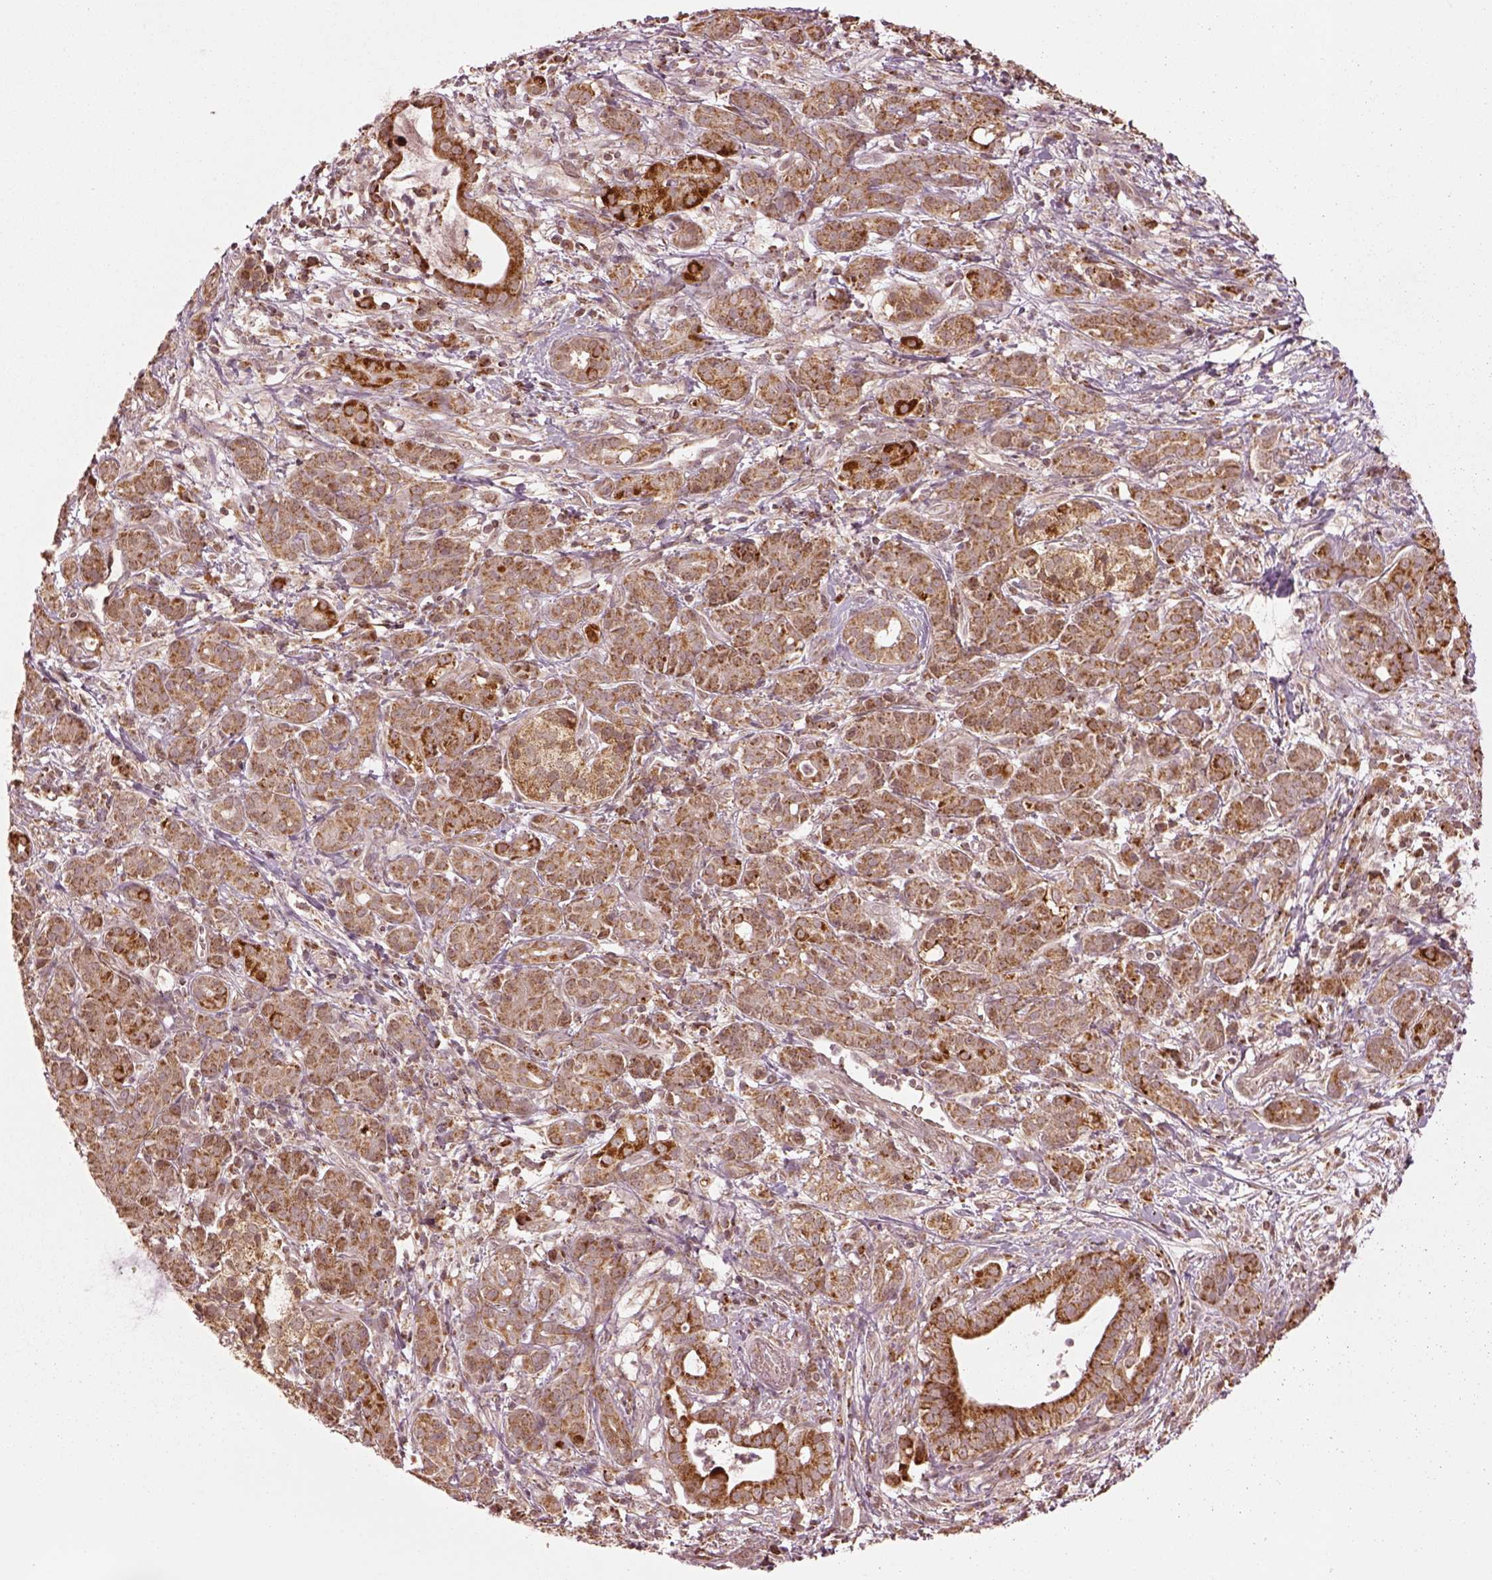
{"staining": {"intensity": "strong", "quantity": ">75%", "location": "cytoplasmic/membranous"}, "tissue": "pancreatic cancer", "cell_type": "Tumor cells", "image_type": "cancer", "snomed": [{"axis": "morphology", "description": "Adenocarcinoma, NOS"}, {"axis": "topography", "description": "Pancreas"}], "caption": "Protein staining of pancreatic cancer tissue shows strong cytoplasmic/membranous expression in approximately >75% of tumor cells.", "gene": "SEL1L3", "patient": {"sex": "male", "age": 61}}